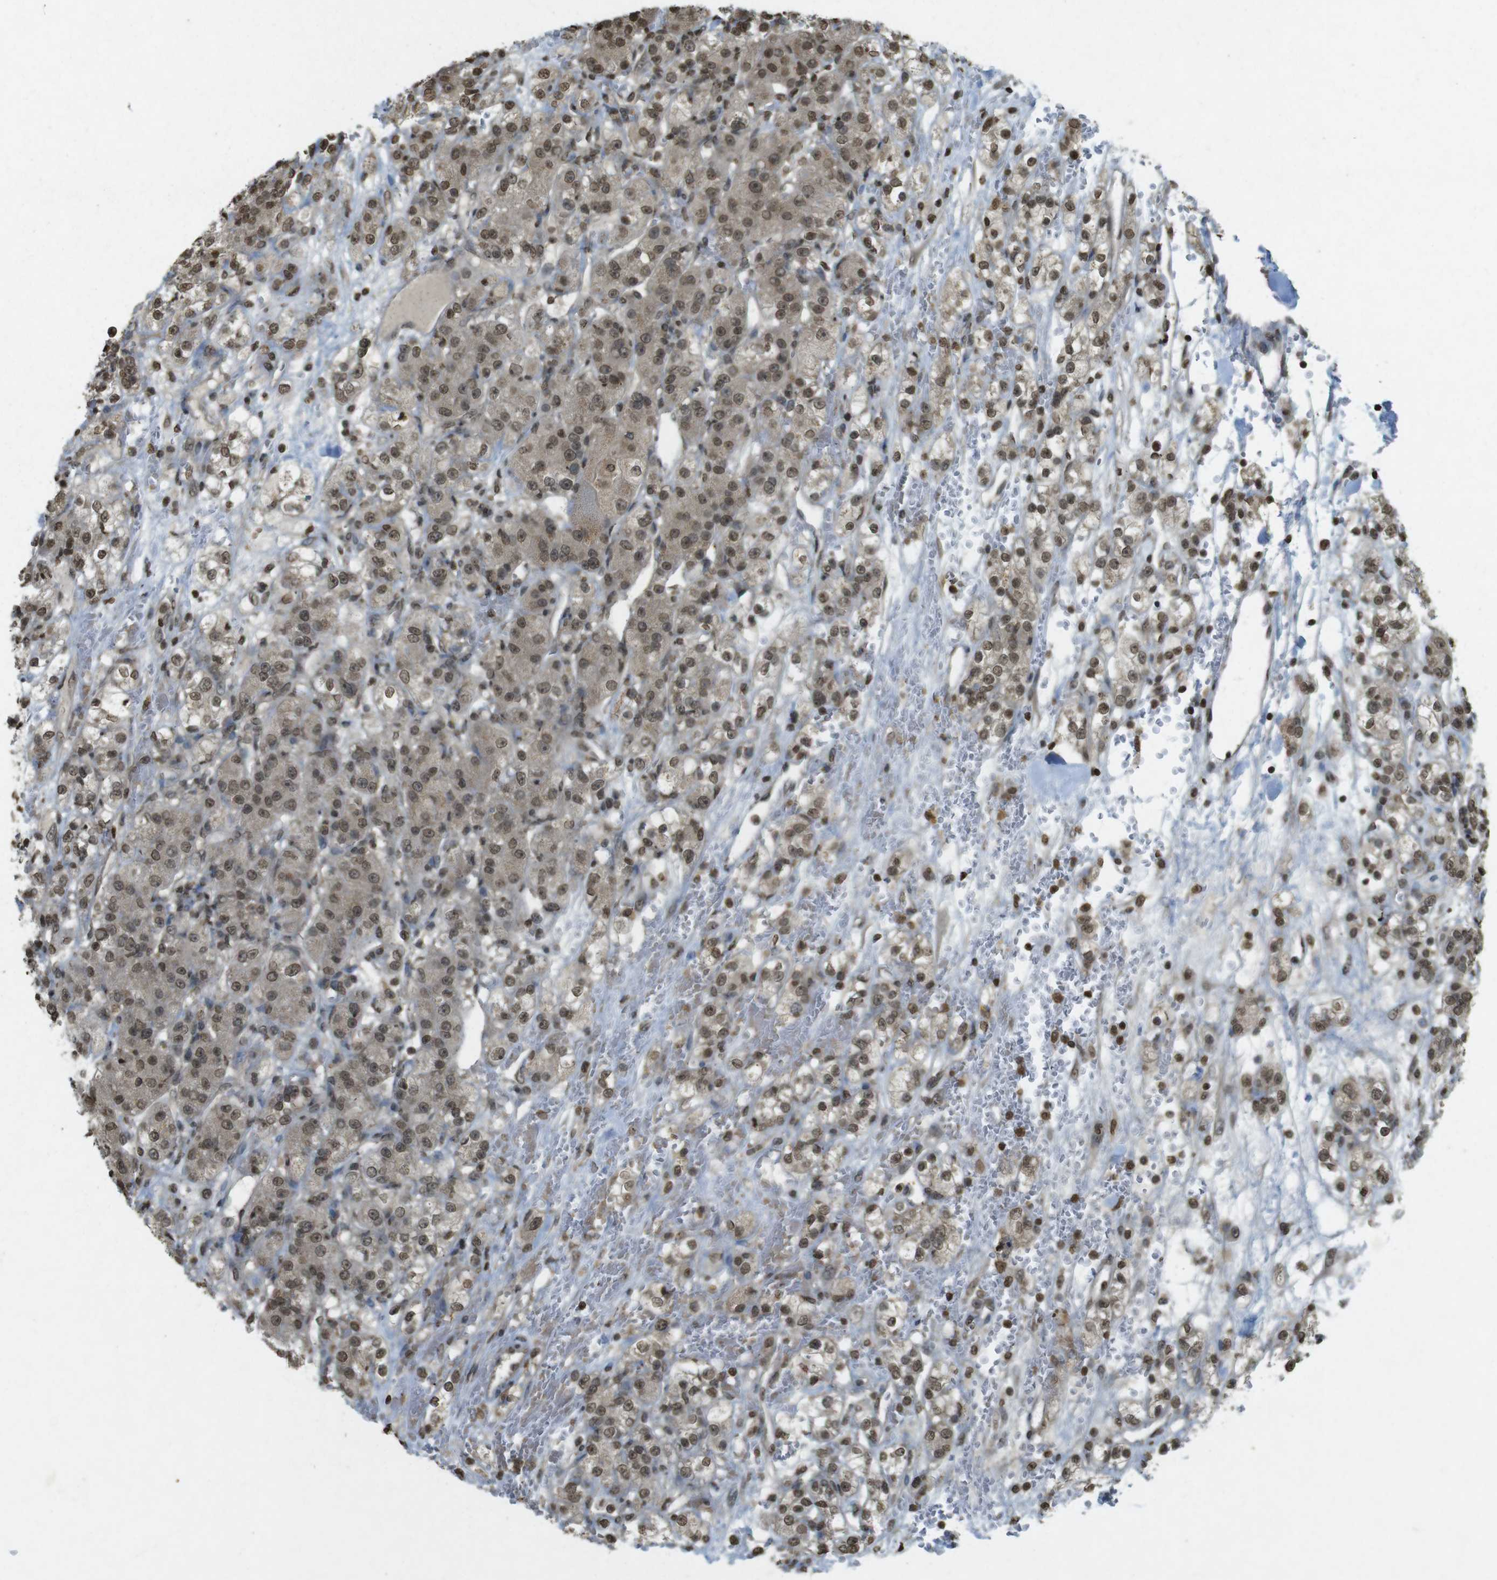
{"staining": {"intensity": "moderate", "quantity": ">75%", "location": "nuclear"}, "tissue": "renal cancer", "cell_type": "Tumor cells", "image_type": "cancer", "snomed": [{"axis": "morphology", "description": "Normal tissue, NOS"}, {"axis": "morphology", "description": "Adenocarcinoma, NOS"}, {"axis": "topography", "description": "Kidney"}], "caption": "This histopathology image shows immunohistochemistry (IHC) staining of adenocarcinoma (renal), with medium moderate nuclear expression in about >75% of tumor cells.", "gene": "ORC4", "patient": {"sex": "male", "age": 61}}